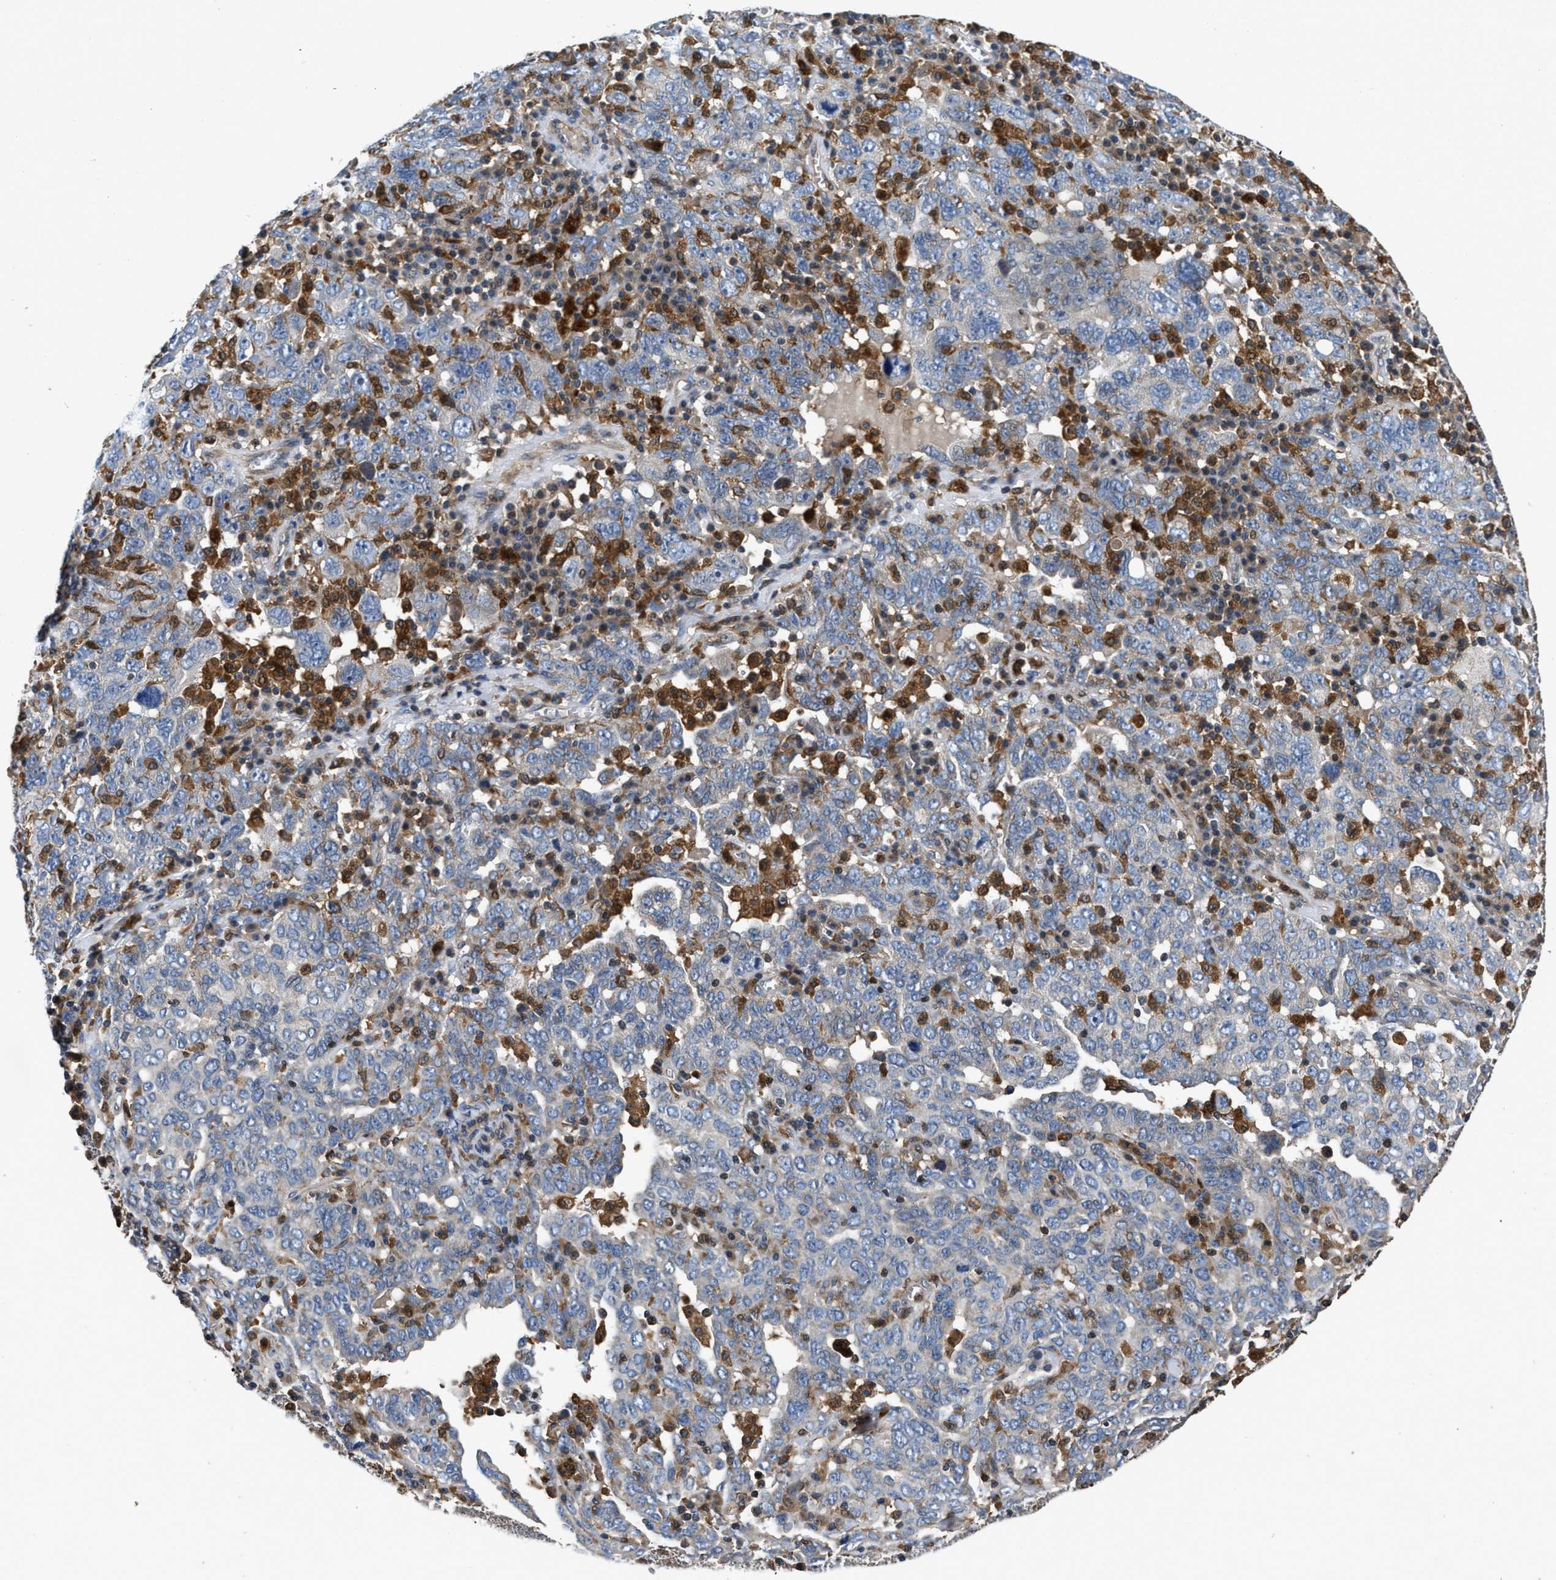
{"staining": {"intensity": "negative", "quantity": "none", "location": "none"}, "tissue": "ovarian cancer", "cell_type": "Tumor cells", "image_type": "cancer", "snomed": [{"axis": "morphology", "description": "Carcinoma, endometroid"}, {"axis": "topography", "description": "Ovary"}], "caption": "Immunohistochemistry image of human endometroid carcinoma (ovarian) stained for a protein (brown), which reveals no staining in tumor cells.", "gene": "OSTF1", "patient": {"sex": "female", "age": 62}}